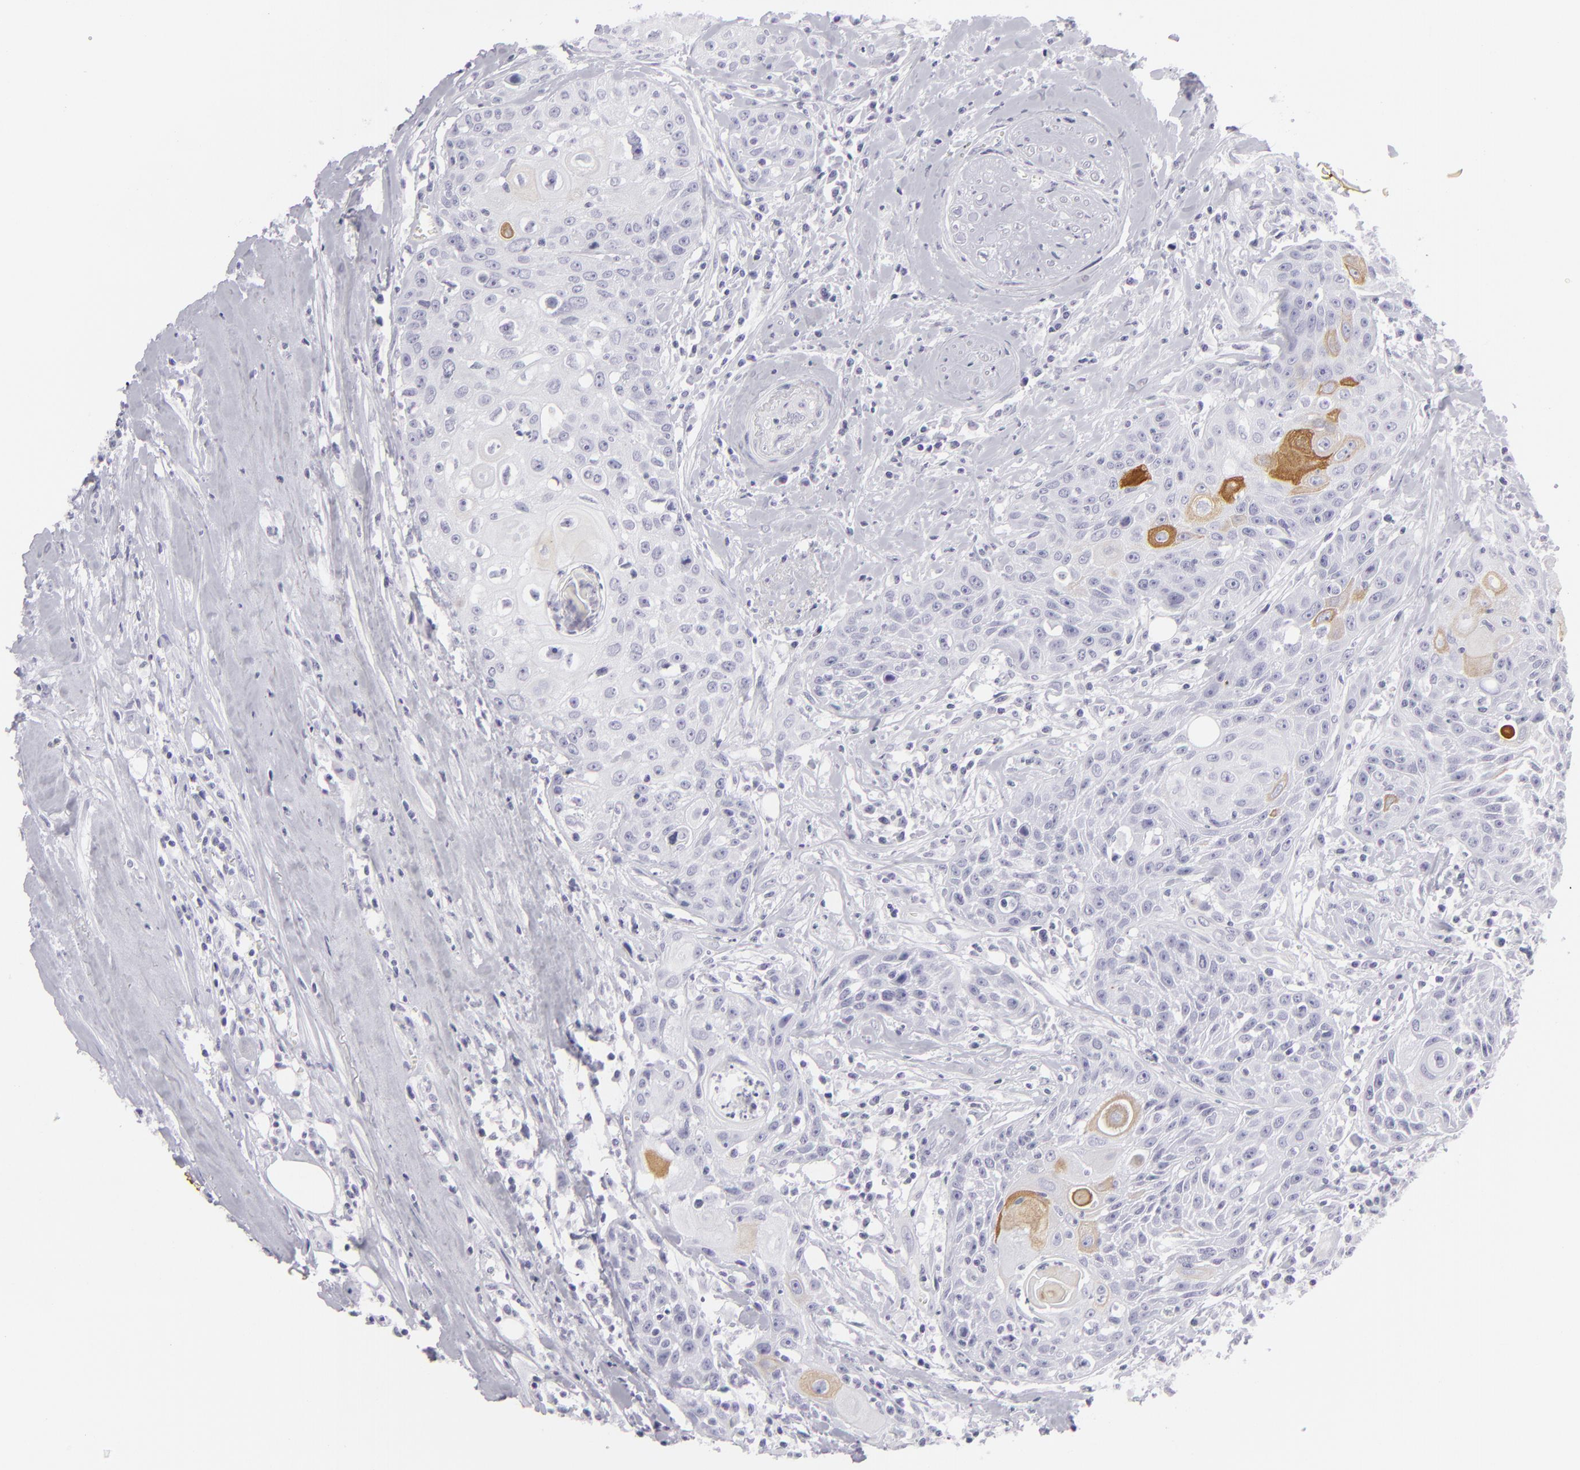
{"staining": {"intensity": "strong", "quantity": "<25%", "location": "cytoplasmic/membranous"}, "tissue": "head and neck cancer", "cell_type": "Tumor cells", "image_type": "cancer", "snomed": [{"axis": "morphology", "description": "Squamous cell carcinoma, NOS"}, {"axis": "topography", "description": "Oral tissue"}, {"axis": "topography", "description": "Head-Neck"}], "caption": "A high-resolution micrograph shows immunohistochemistry (IHC) staining of head and neck cancer (squamous cell carcinoma), which displays strong cytoplasmic/membranous positivity in approximately <25% of tumor cells.", "gene": "KRT1", "patient": {"sex": "female", "age": 82}}